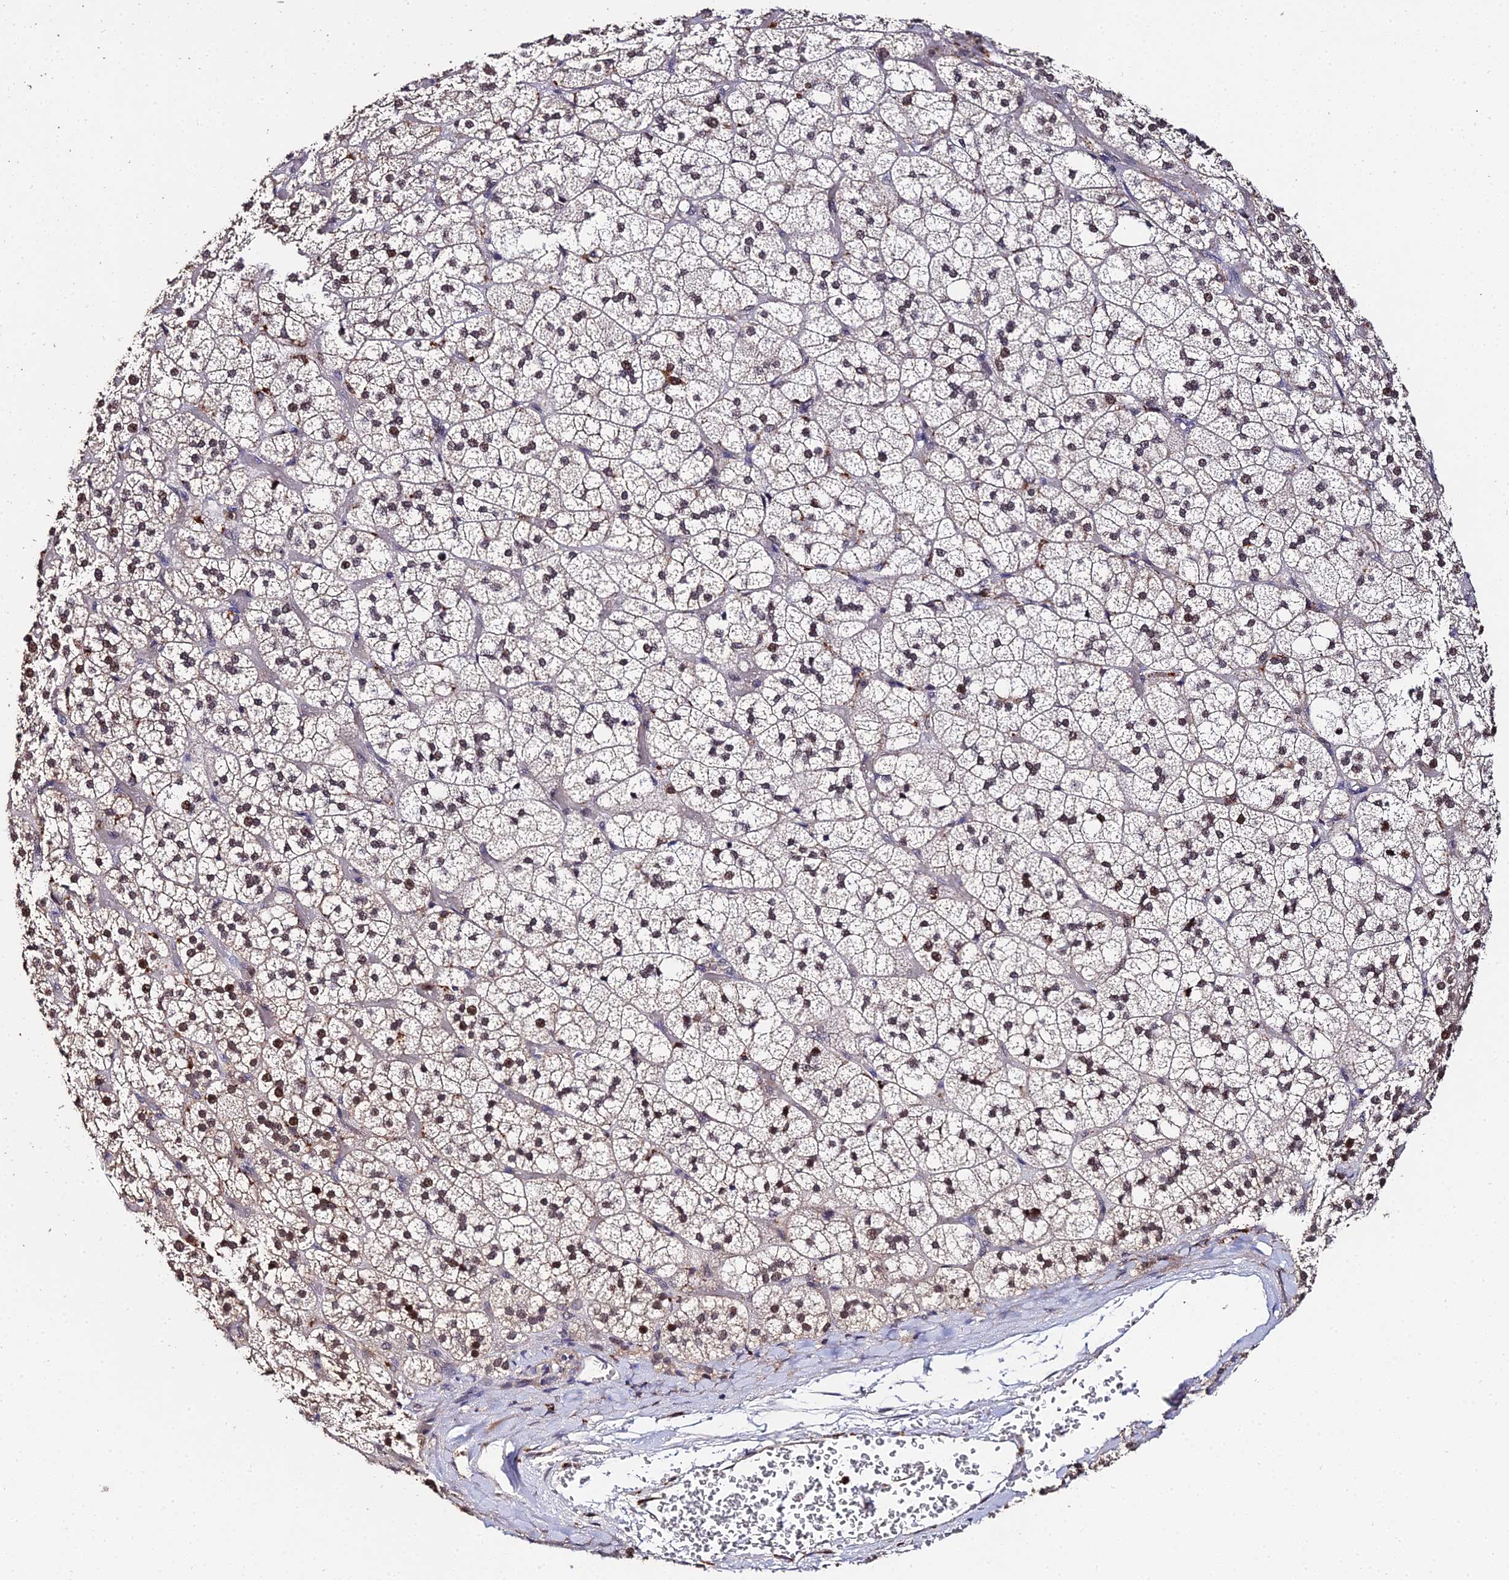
{"staining": {"intensity": "moderate", "quantity": ">75%", "location": "nuclear"}, "tissue": "adrenal gland", "cell_type": "Glandular cells", "image_type": "normal", "snomed": [{"axis": "morphology", "description": "Normal tissue, NOS"}, {"axis": "topography", "description": "Adrenal gland"}], "caption": "Moderate nuclear positivity is identified in about >75% of glandular cells in normal adrenal gland.", "gene": "LSM5", "patient": {"sex": "male", "age": 61}}